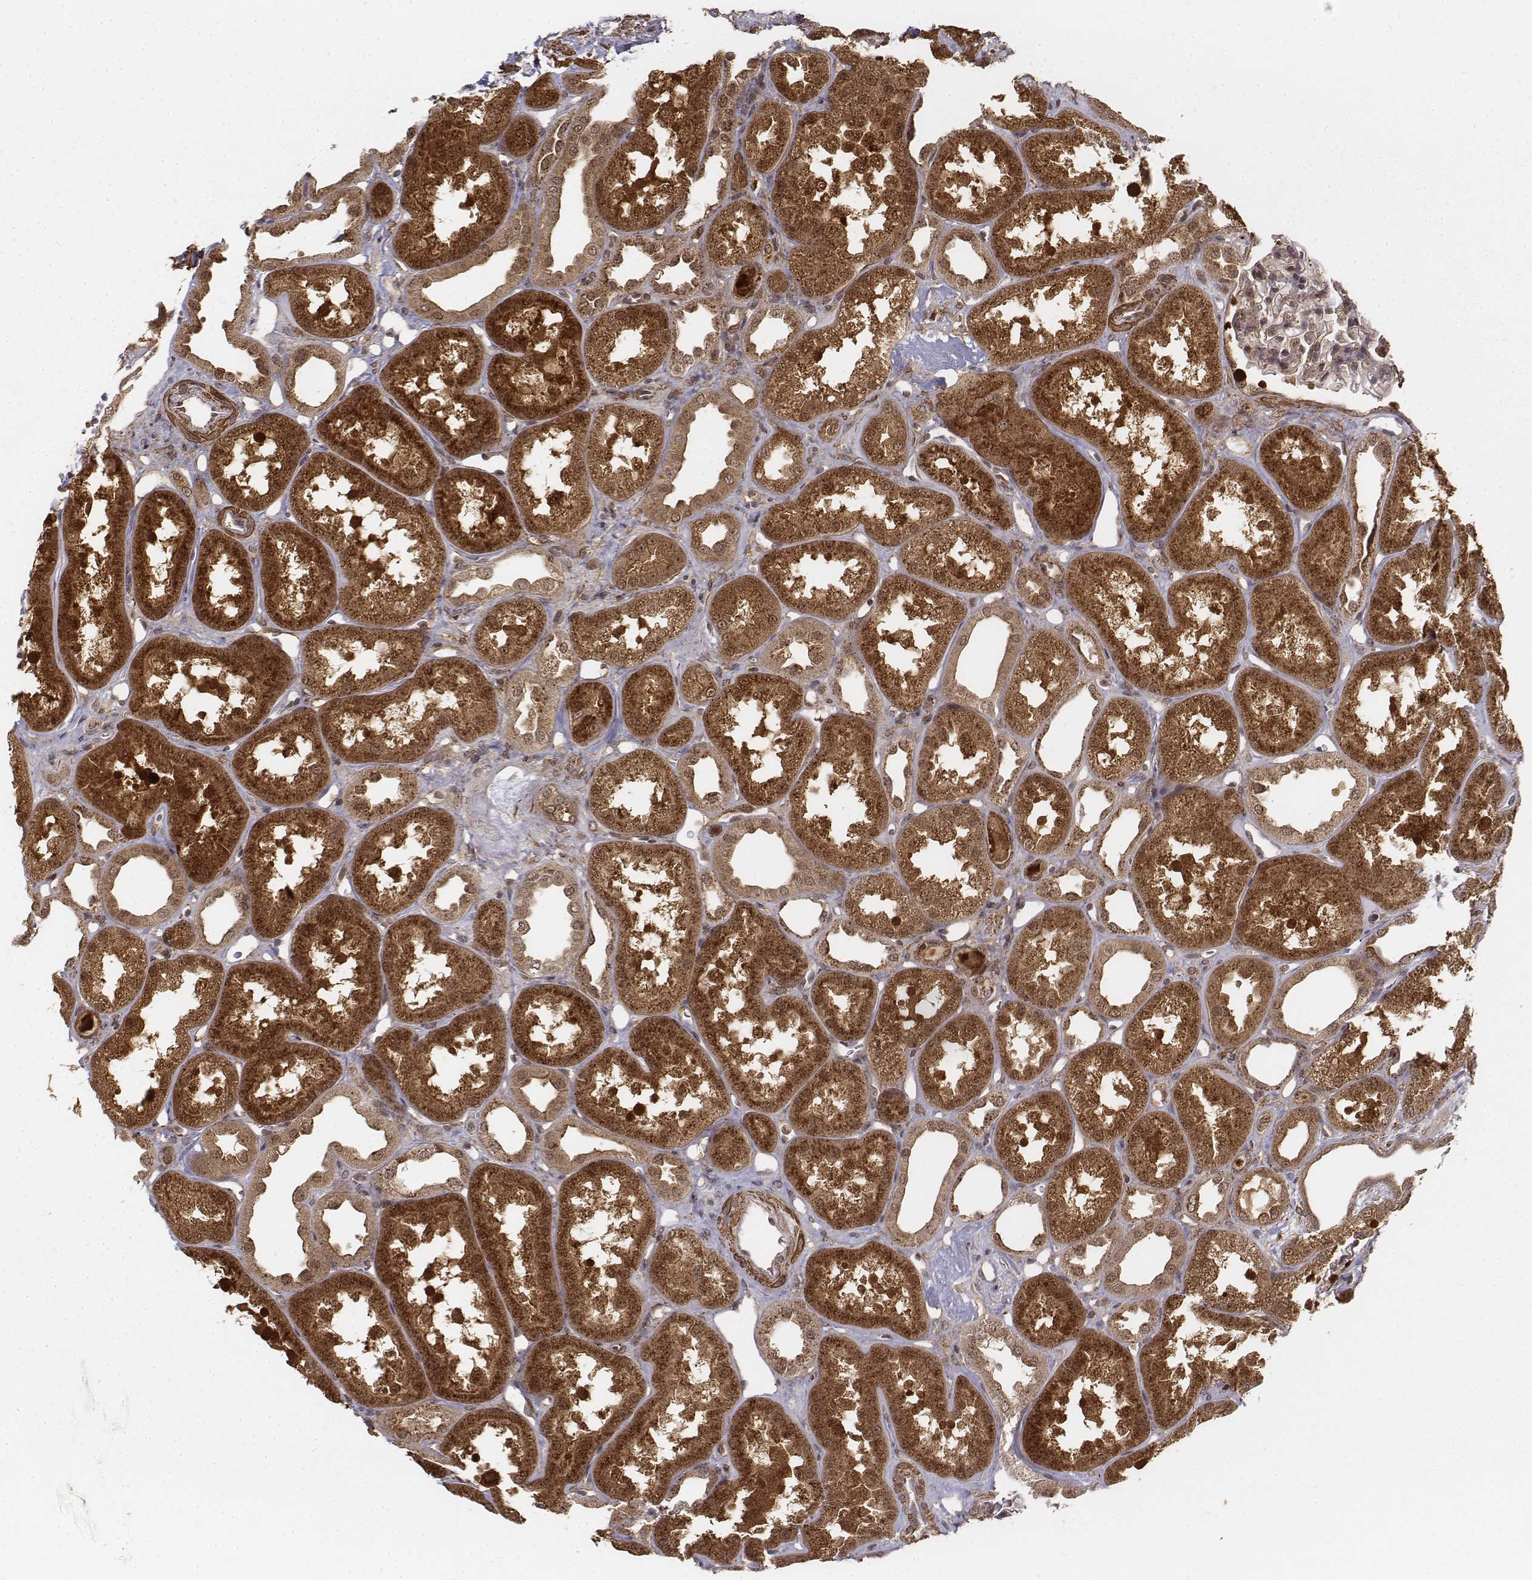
{"staining": {"intensity": "moderate", "quantity": "25%-75%", "location": "cytoplasmic/membranous,nuclear"}, "tissue": "kidney", "cell_type": "Cells in glomeruli", "image_type": "normal", "snomed": [{"axis": "morphology", "description": "Normal tissue, NOS"}, {"axis": "topography", "description": "Kidney"}], "caption": "Kidney stained for a protein exhibits moderate cytoplasmic/membranous,nuclear positivity in cells in glomeruli. Ihc stains the protein of interest in brown and the nuclei are stained blue.", "gene": "ZFYVE19", "patient": {"sex": "male", "age": 61}}